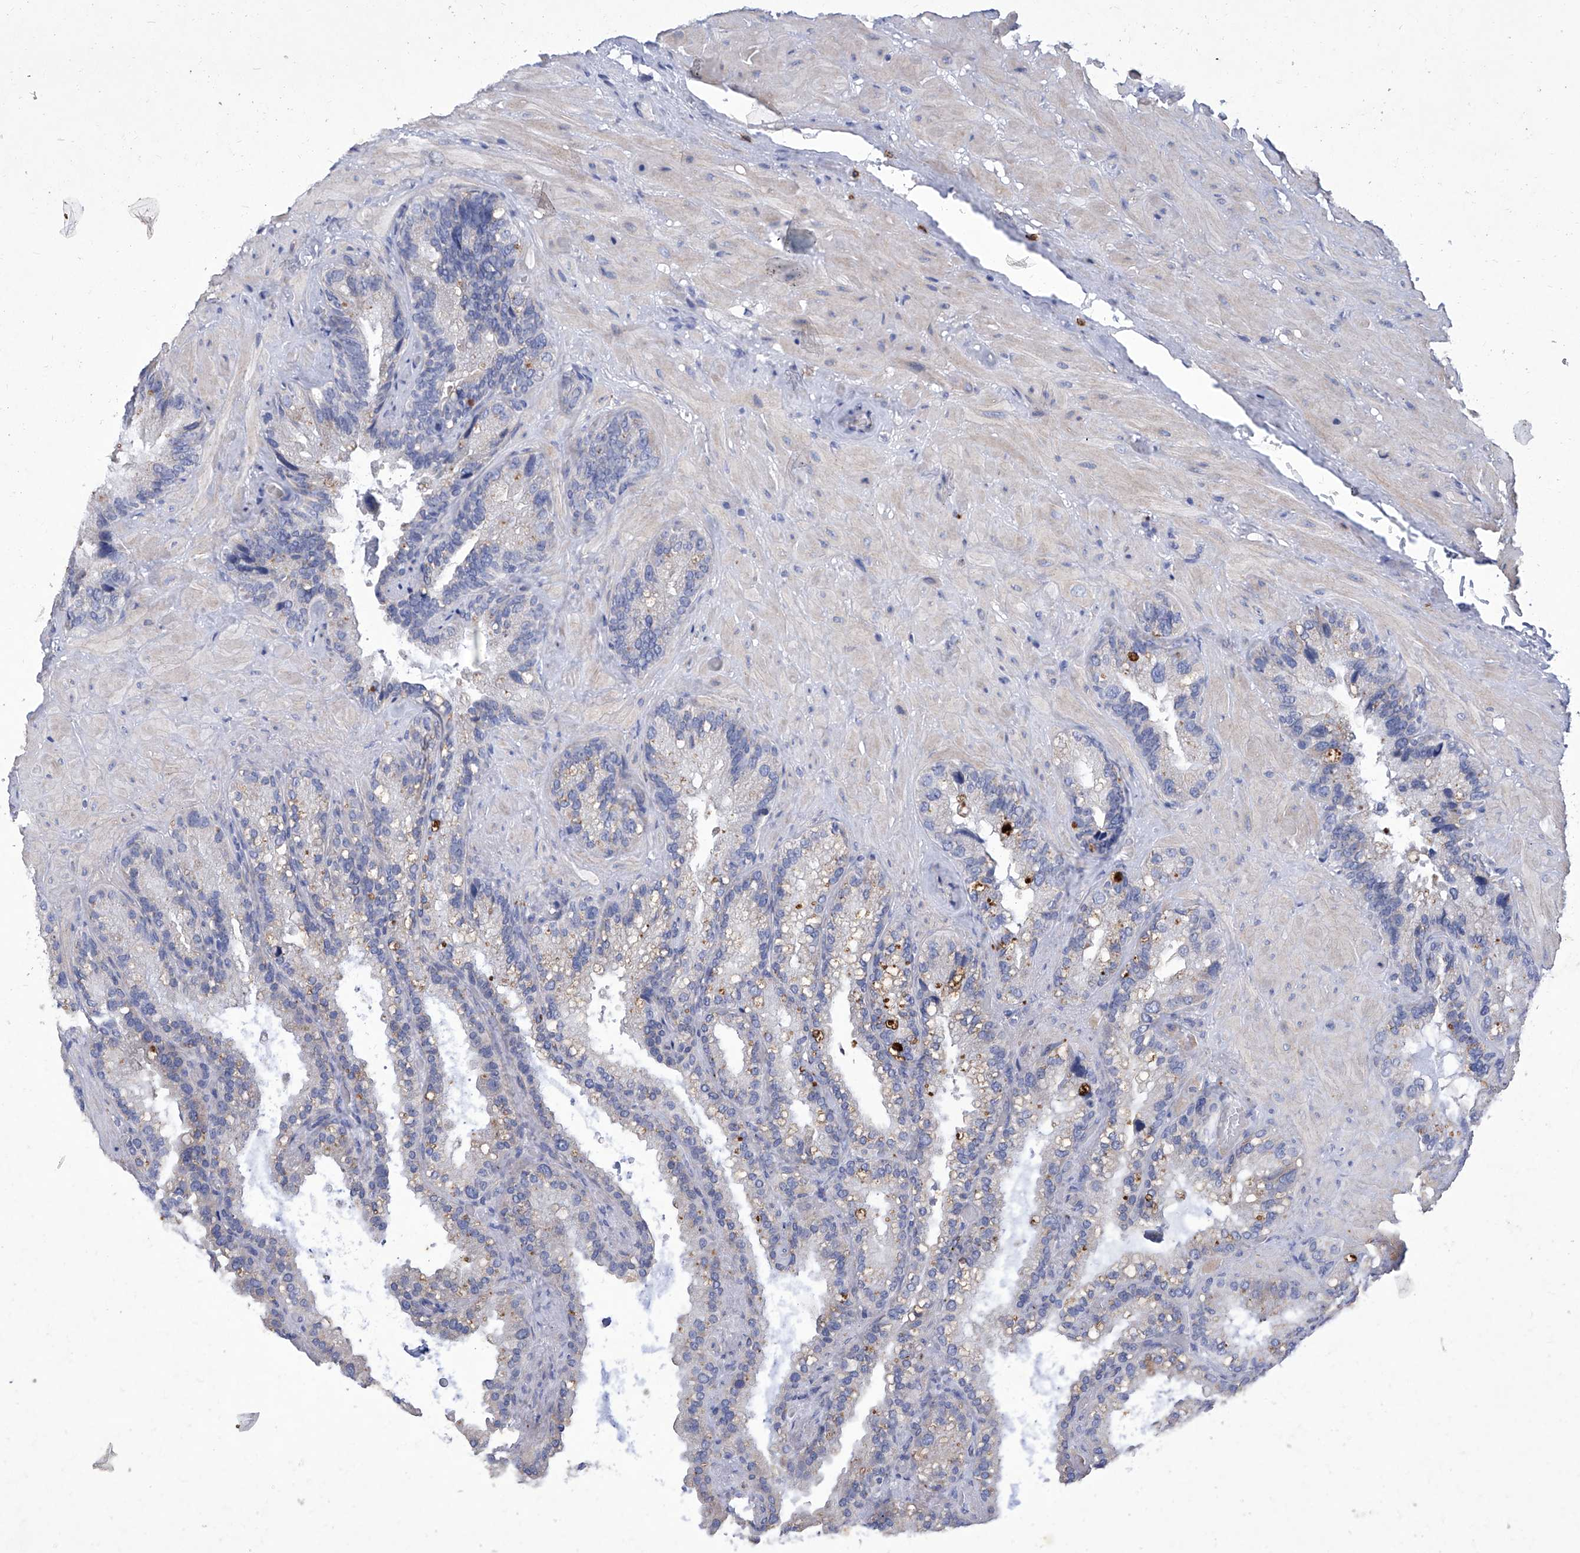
{"staining": {"intensity": "negative", "quantity": "none", "location": "none"}, "tissue": "seminal vesicle", "cell_type": "Glandular cells", "image_type": "normal", "snomed": [{"axis": "morphology", "description": "Normal tissue, NOS"}, {"axis": "topography", "description": "Prostate"}, {"axis": "topography", "description": "Seminal veicle"}], "caption": "Glandular cells show no significant positivity in normal seminal vesicle.", "gene": "IFNL2", "patient": {"sex": "male", "age": 68}}